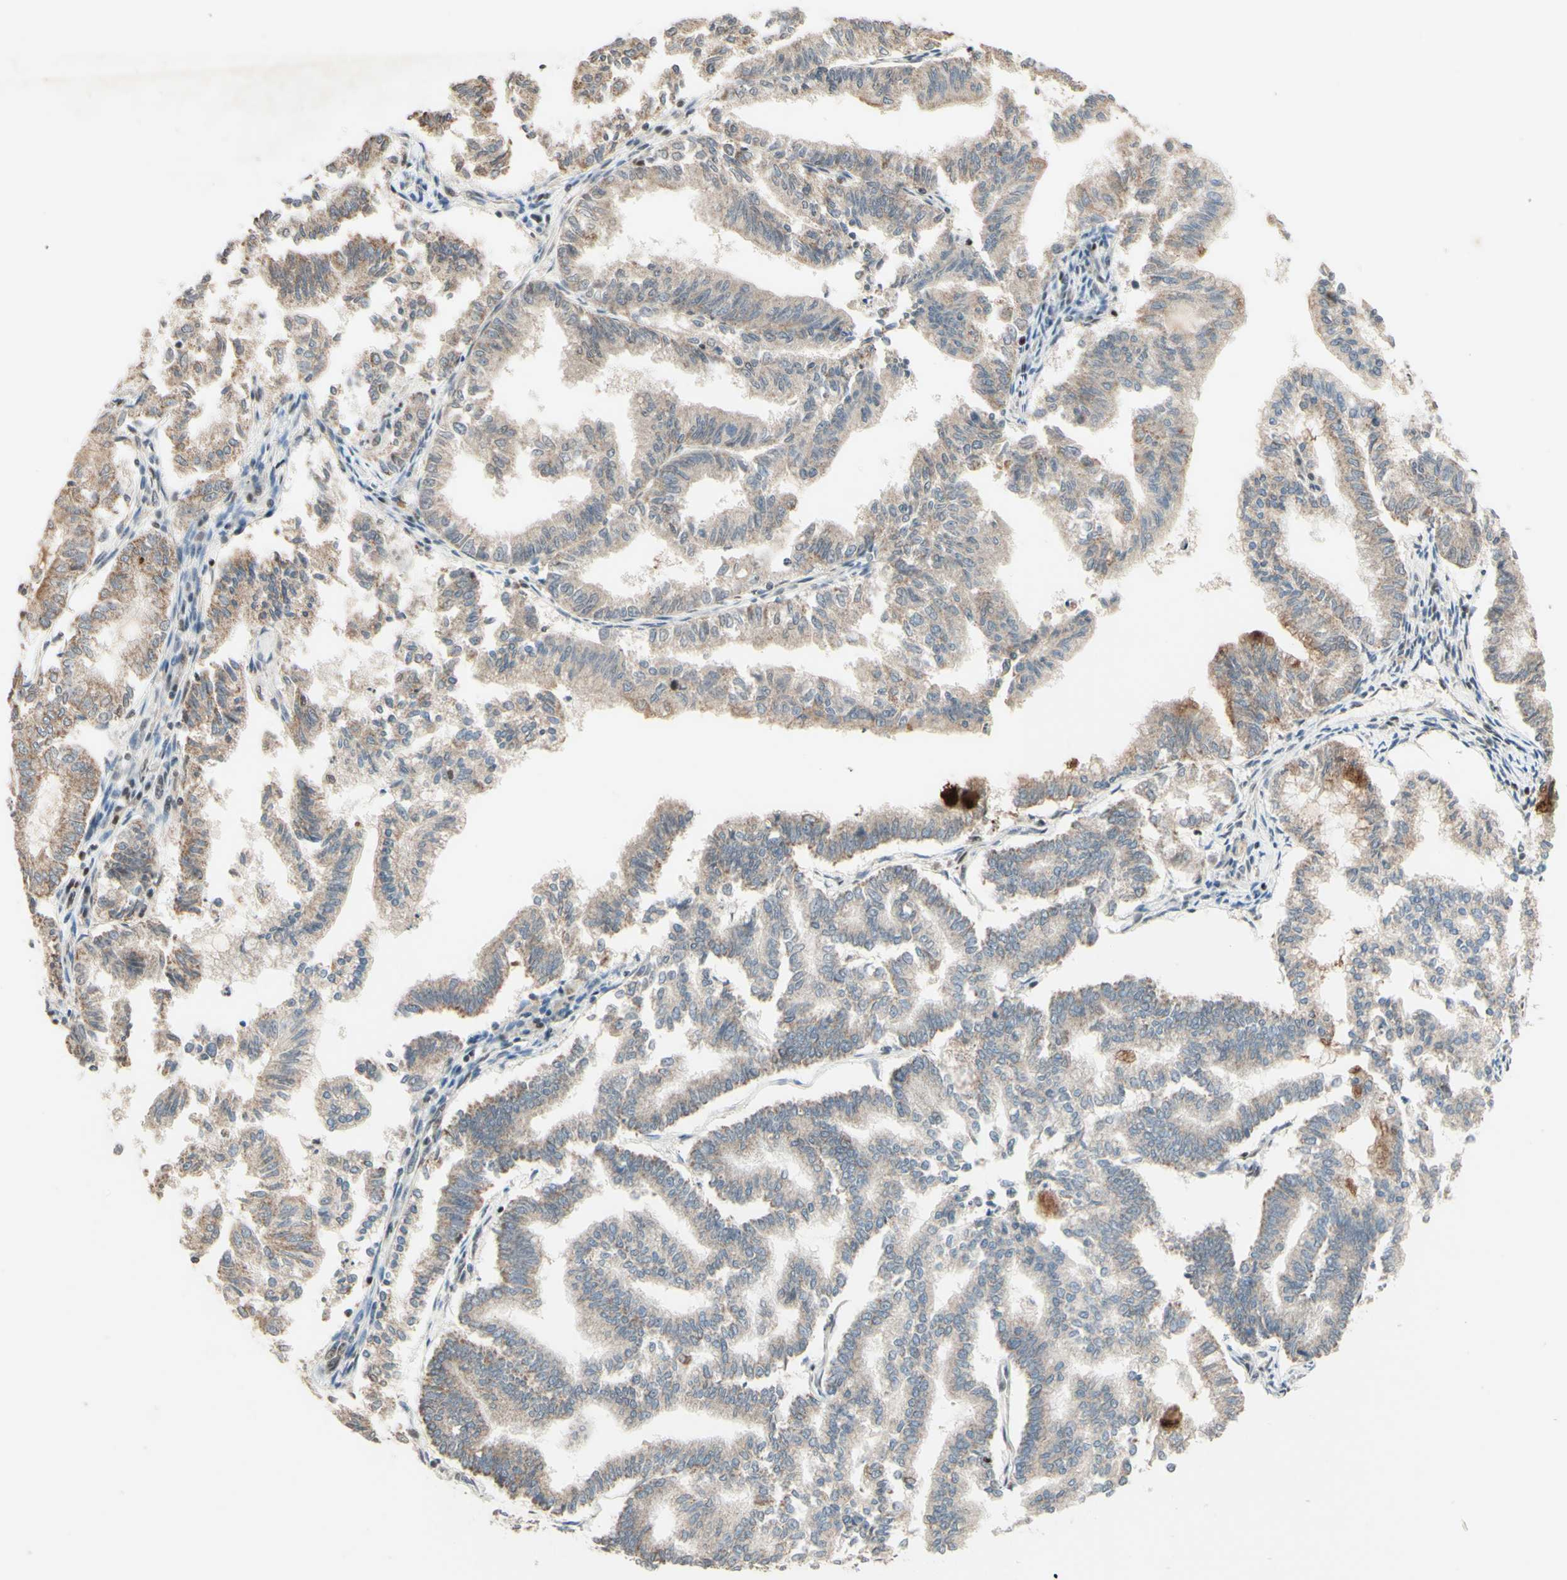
{"staining": {"intensity": "weak", "quantity": ">75%", "location": "cytoplasmic/membranous"}, "tissue": "endometrial cancer", "cell_type": "Tumor cells", "image_type": "cancer", "snomed": [{"axis": "morphology", "description": "Necrosis, NOS"}, {"axis": "morphology", "description": "Adenocarcinoma, NOS"}, {"axis": "topography", "description": "Endometrium"}], "caption": "Immunohistochemical staining of human endometrial cancer (adenocarcinoma) reveals low levels of weak cytoplasmic/membranous positivity in approximately >75% of tumor cells.", "gene": "NR3C1", "patient": {"sex": "female", "age": 79}}